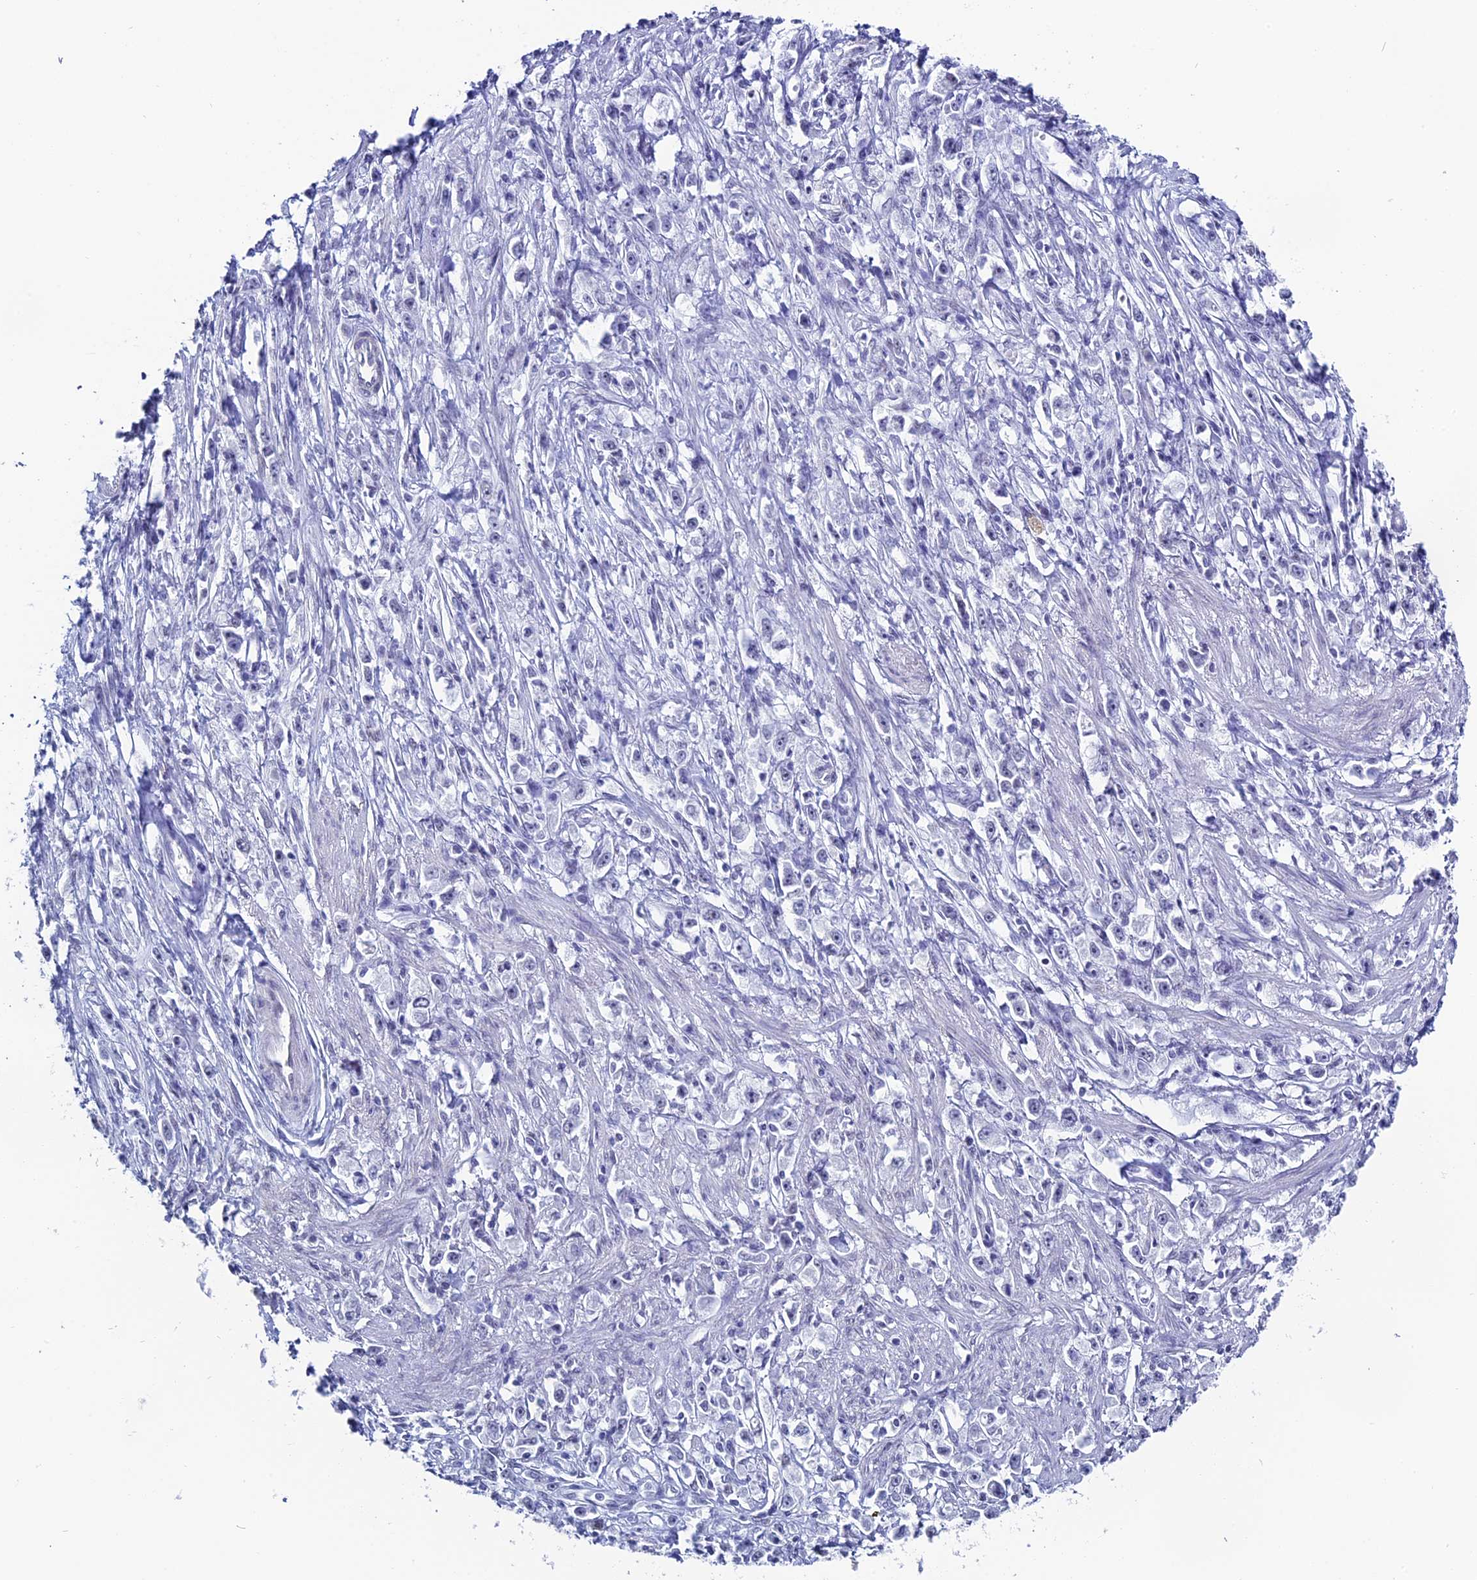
{"staining": {"intensity": "negative", "quantity": "none", "location": "none"}, "tissue": "stomach cancer", "cell_type": "Tumor cells", "image_type": "cancer", "snomed": [{"axis": "morphology", "description": "Adenocarcinoma, NOS"}, {"axis": "topography", "description": "Stomach"}], "caption": "Protein analysis of stomach cancer (adenocarcinoma) displays no significant positivity in tumor cells.", "gene": "CD2BP2", "patient": {"sex": "female", "age": 59}}